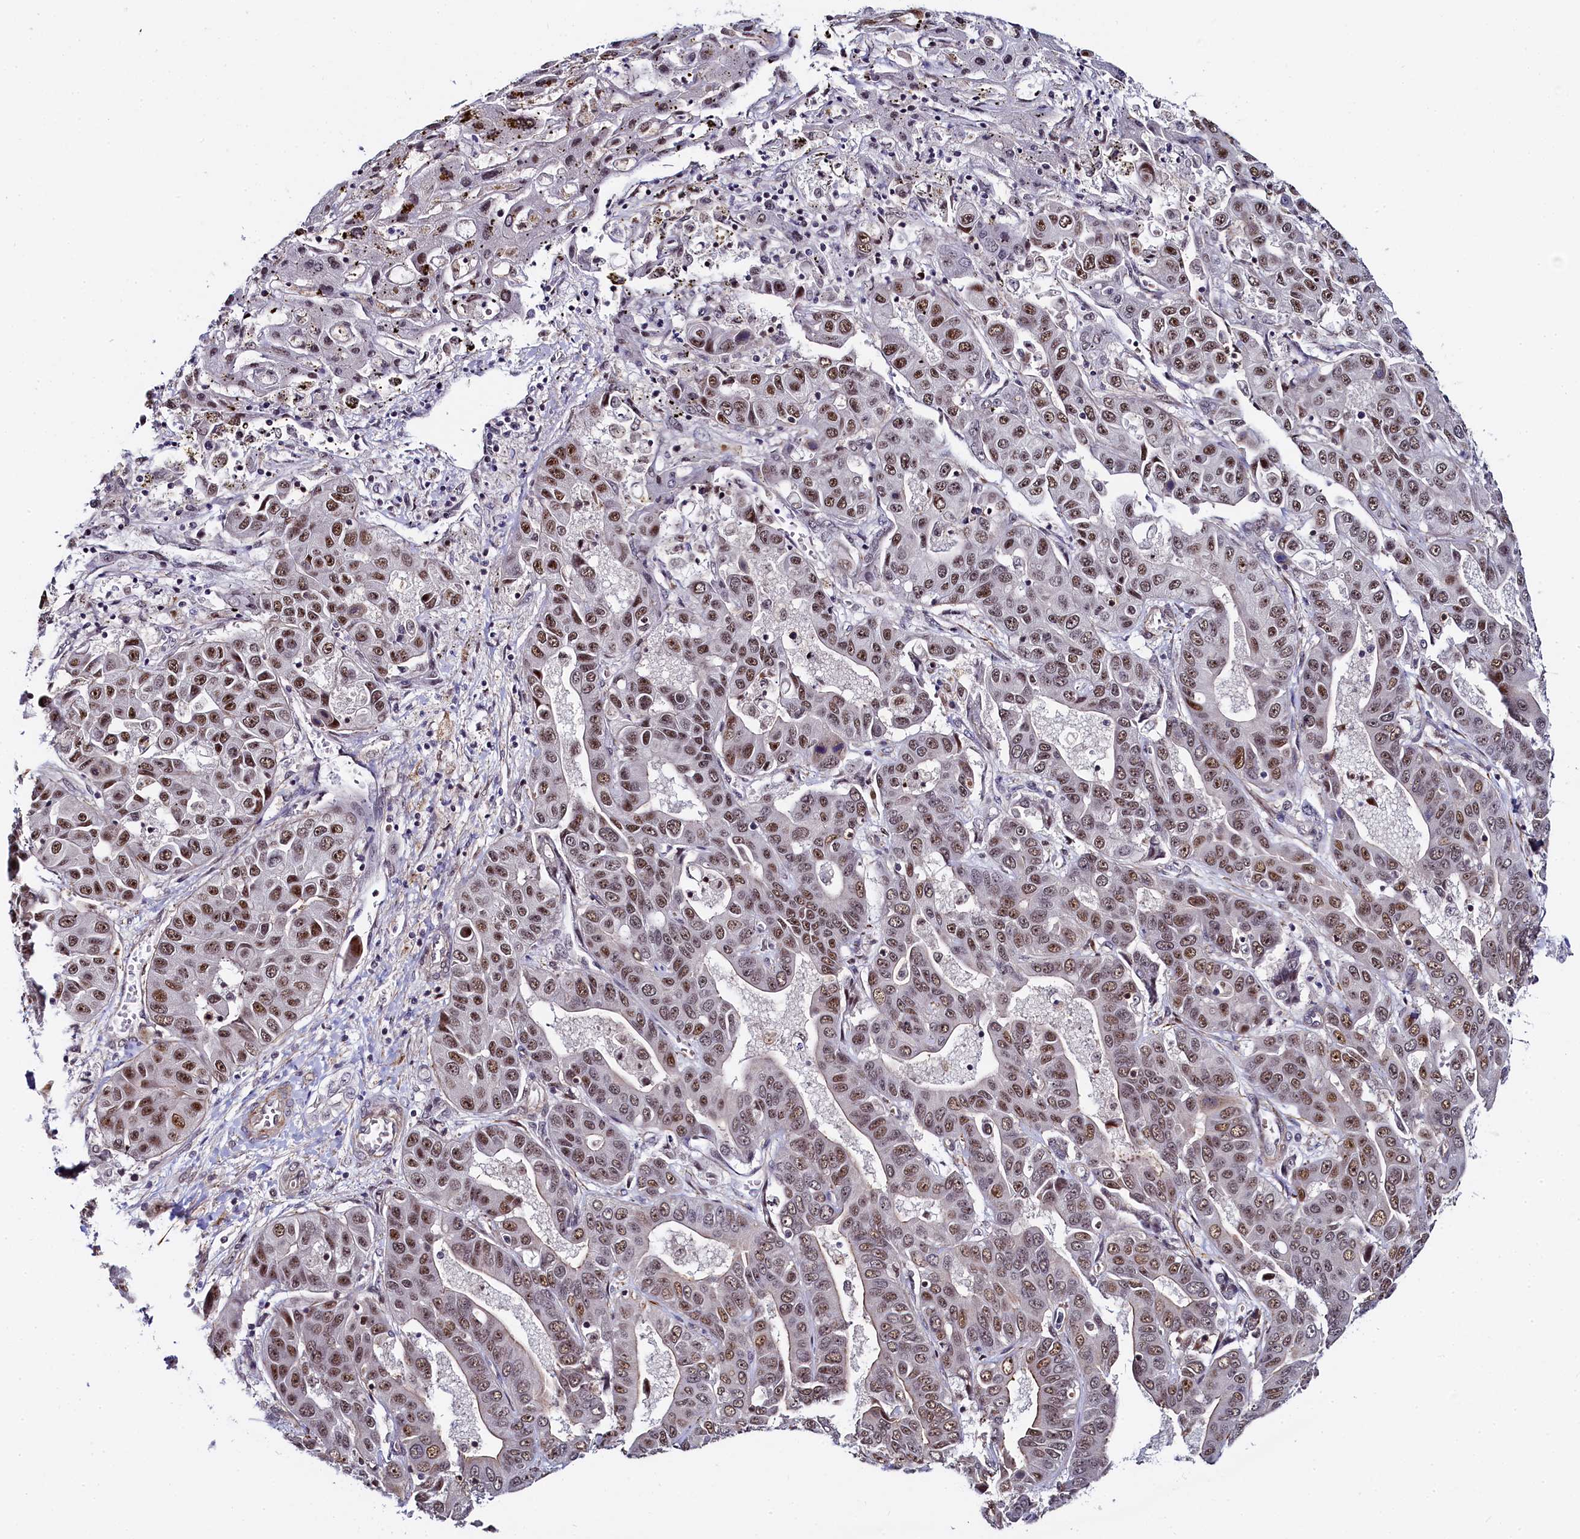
{"staining": {"intensity": "moderate", "quantity": ">75%", "location": "nuclear"}, "tissue": "liver cancer", "cell_type": "Tumor cells", "image_type": "cancer", "snomed": [{"axis": "morphology", "description": "Cholangiocarcinoma"}, {"axis": "topography", "description": "Liver"}], "caption": "A brown stain highlights moderate nuclear expression of a protein in human liver cancer tumor cells.", "gene": "INTS14", "patient": {"sex": "female", "age": 52}}